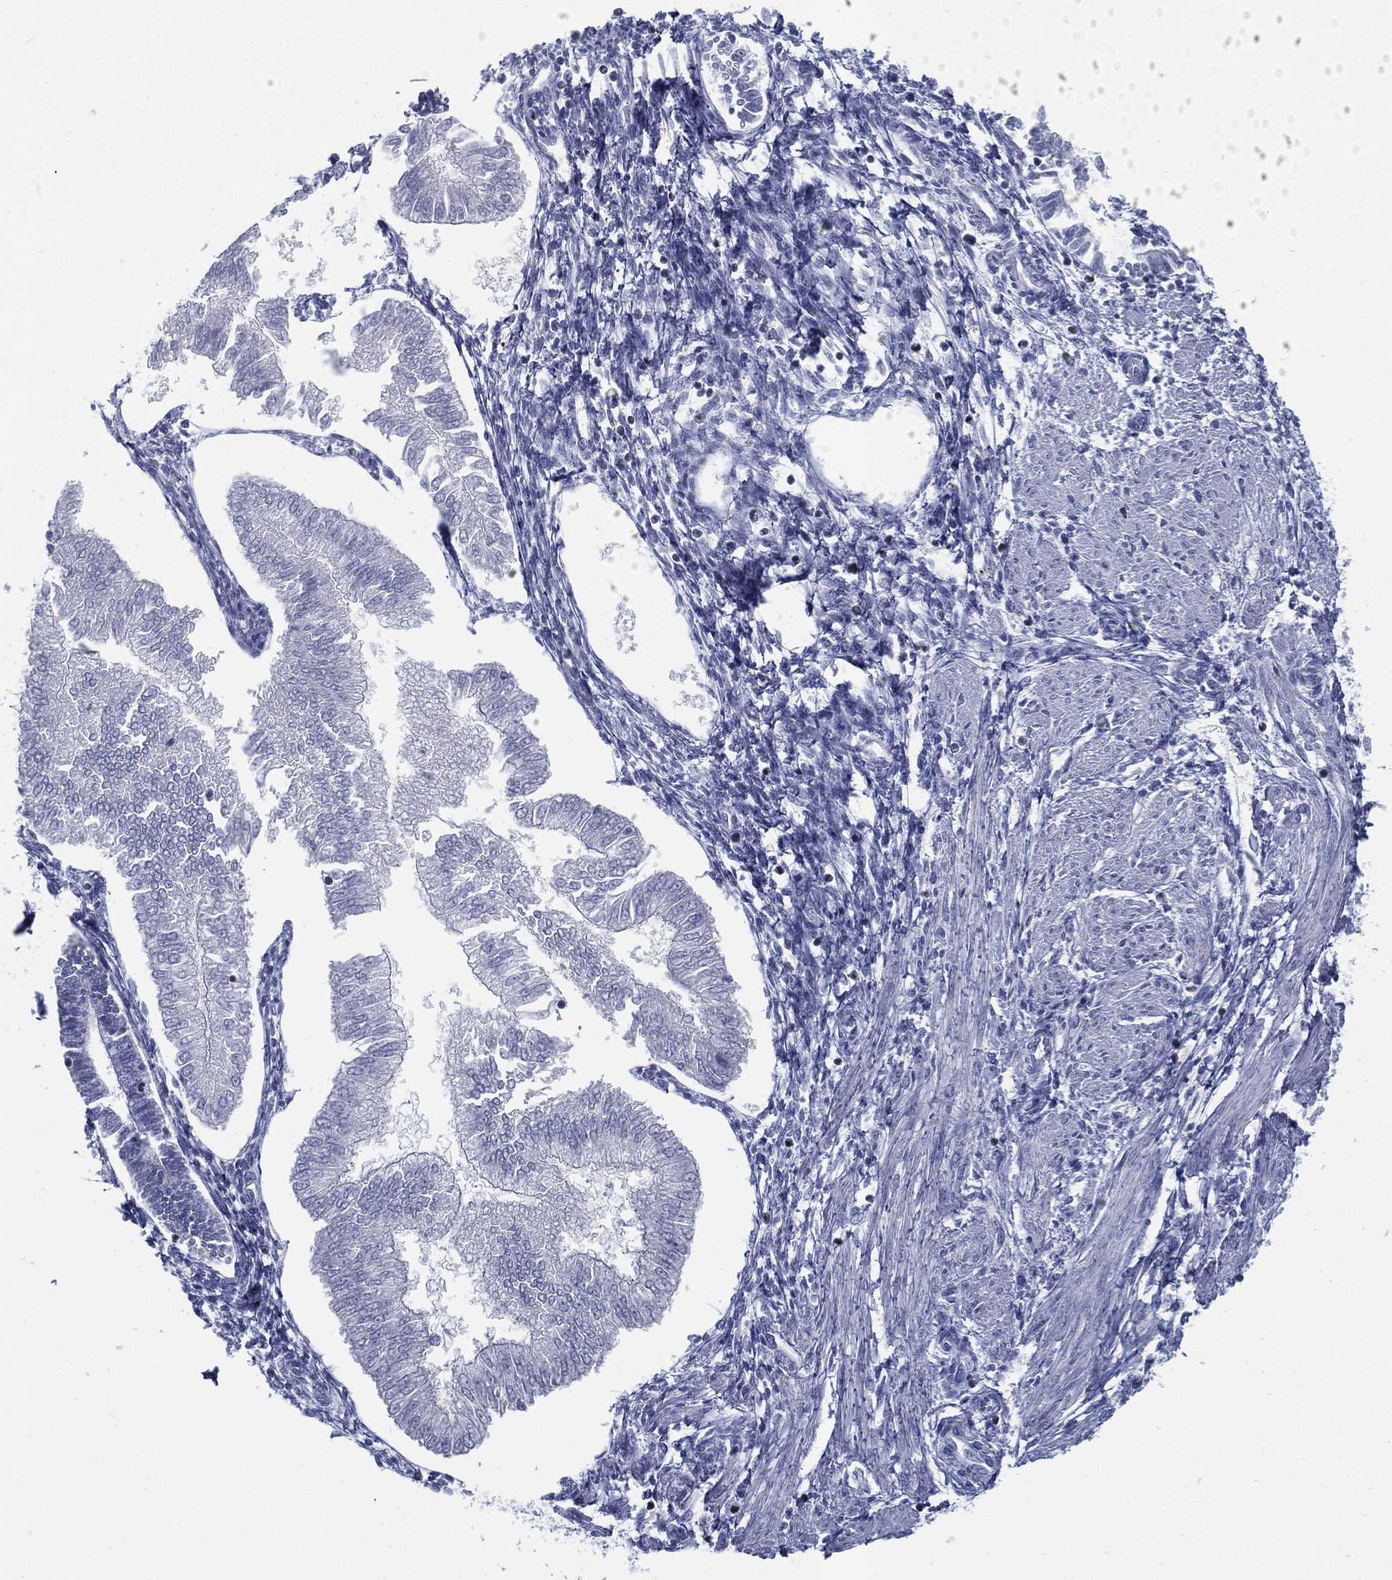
{"staining": {"intensity": "negative", "quantity": "none", "location": "none"}, "tissue": "endometrial cancer", "cell_type": "Tumor cells", "image_type": "cancer", "snomed": [{"axis": "morphology", "description": "Adenocarcinoma, NOS"}, {"axis": "topography", "description": "Endometrium"}], "caption": "This is an immunohistochemistry (IHC) photomicrograph of human endometrial cancer (adenocarcinoma). There is no positivity in tumor cells.", "gene": "PYHIN1", "patient": {"sex": "female", "age": 53}}